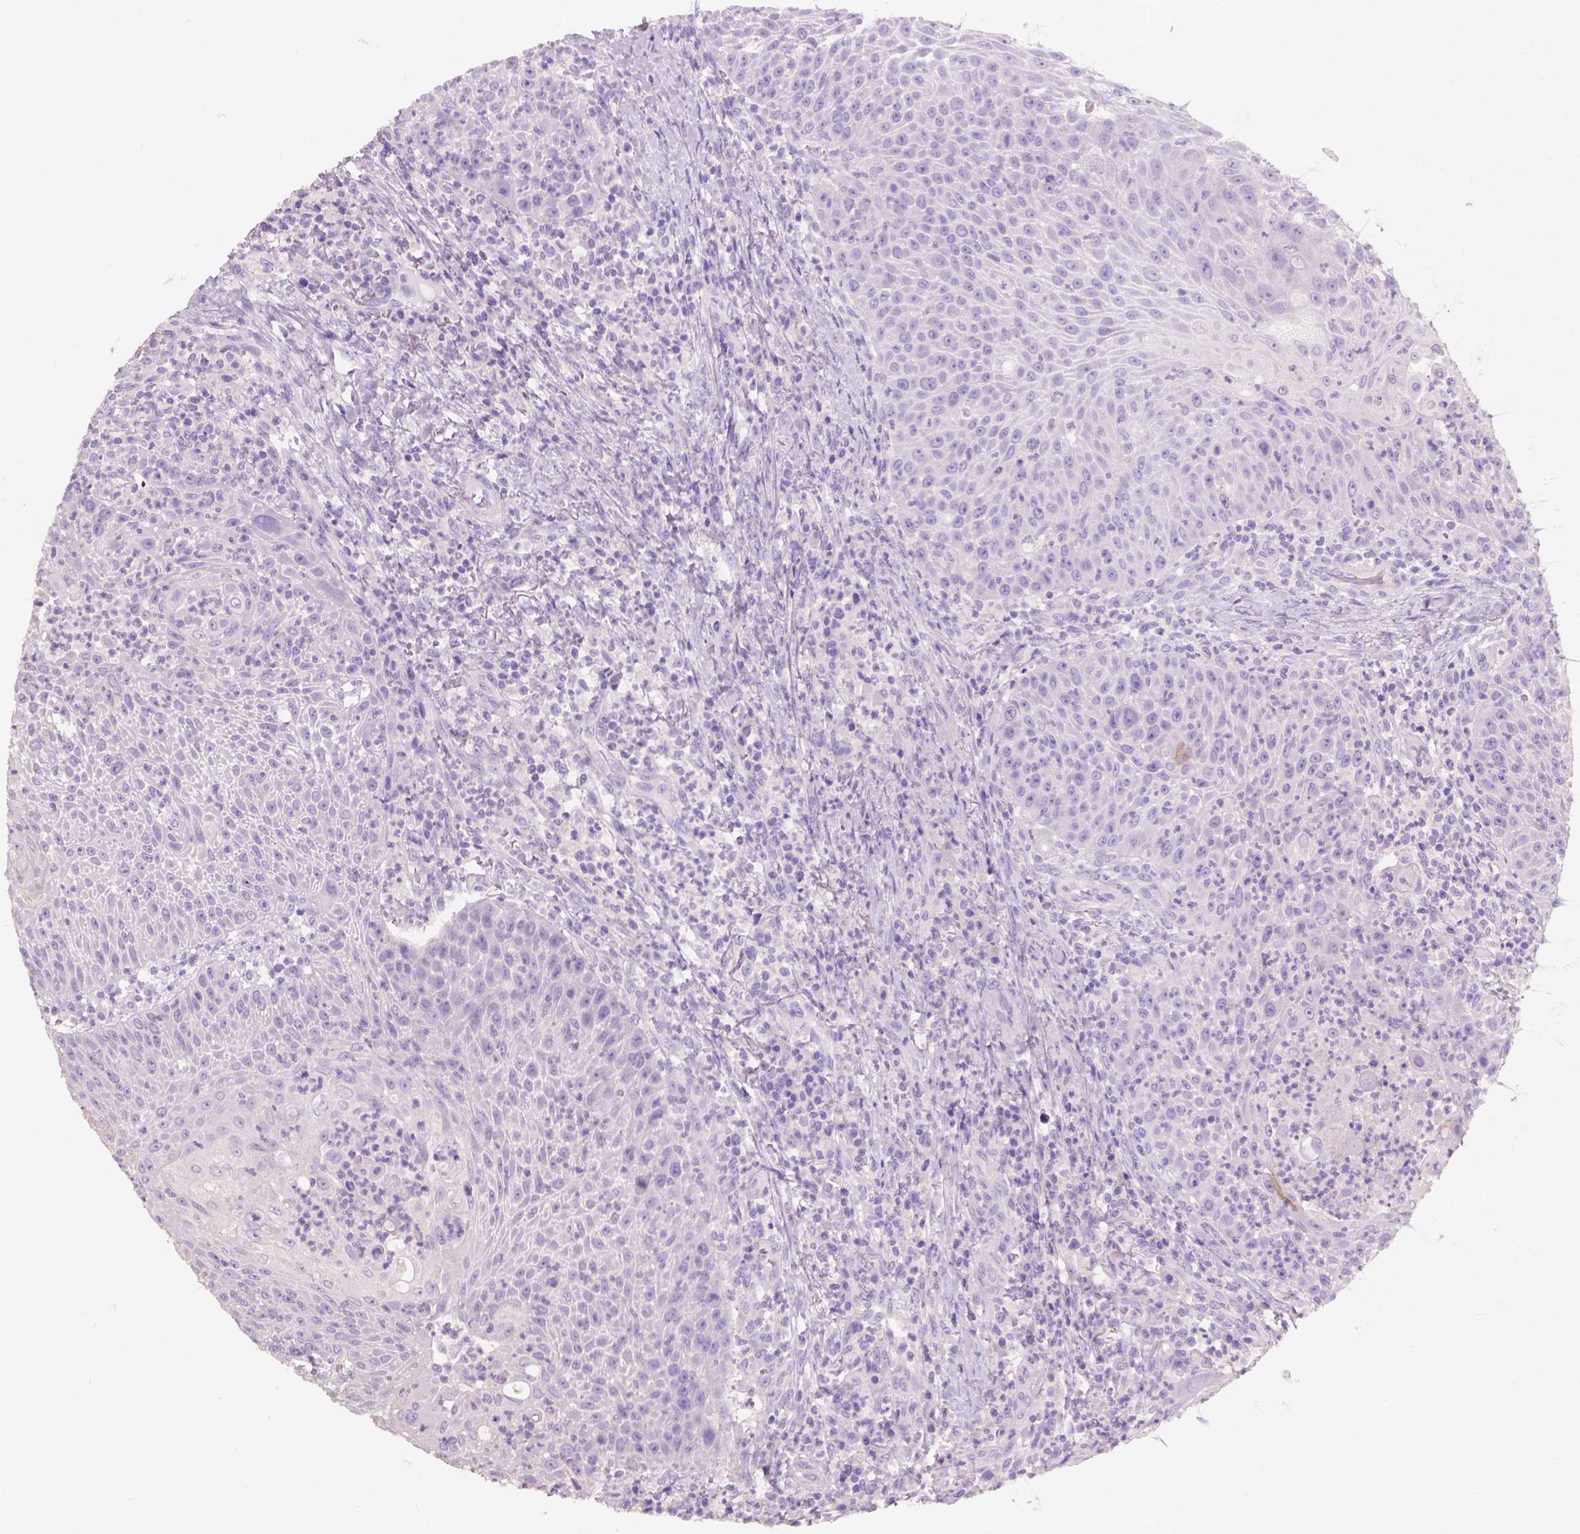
{"staining": {"intensity": "moderate", "quantity": "<25%", "location": "cytoplasmic/membranous"}, "tissue": "head and neck cancer", "cell_type": "Tumor cells", "image_type": "cancer", "snomed": [{"axis": "morphology", "description": "Squamous cell carcinoma, NOS"}, {"axis": "topography", "description": "Head-Neck"}], "caption": "Squamous cell carcinoma (head and neck) stained with DAB IHC demonstrates low levels of moderate cytoplasmic/membranous staining in approximately <25% of tumor cells. Using DAB (brown) and hematoxylin (blue) stains, captured at high magnification using brightfield microscopy.", "gene": "SBSN", "patient": {"sex": "male", "age": 69}}